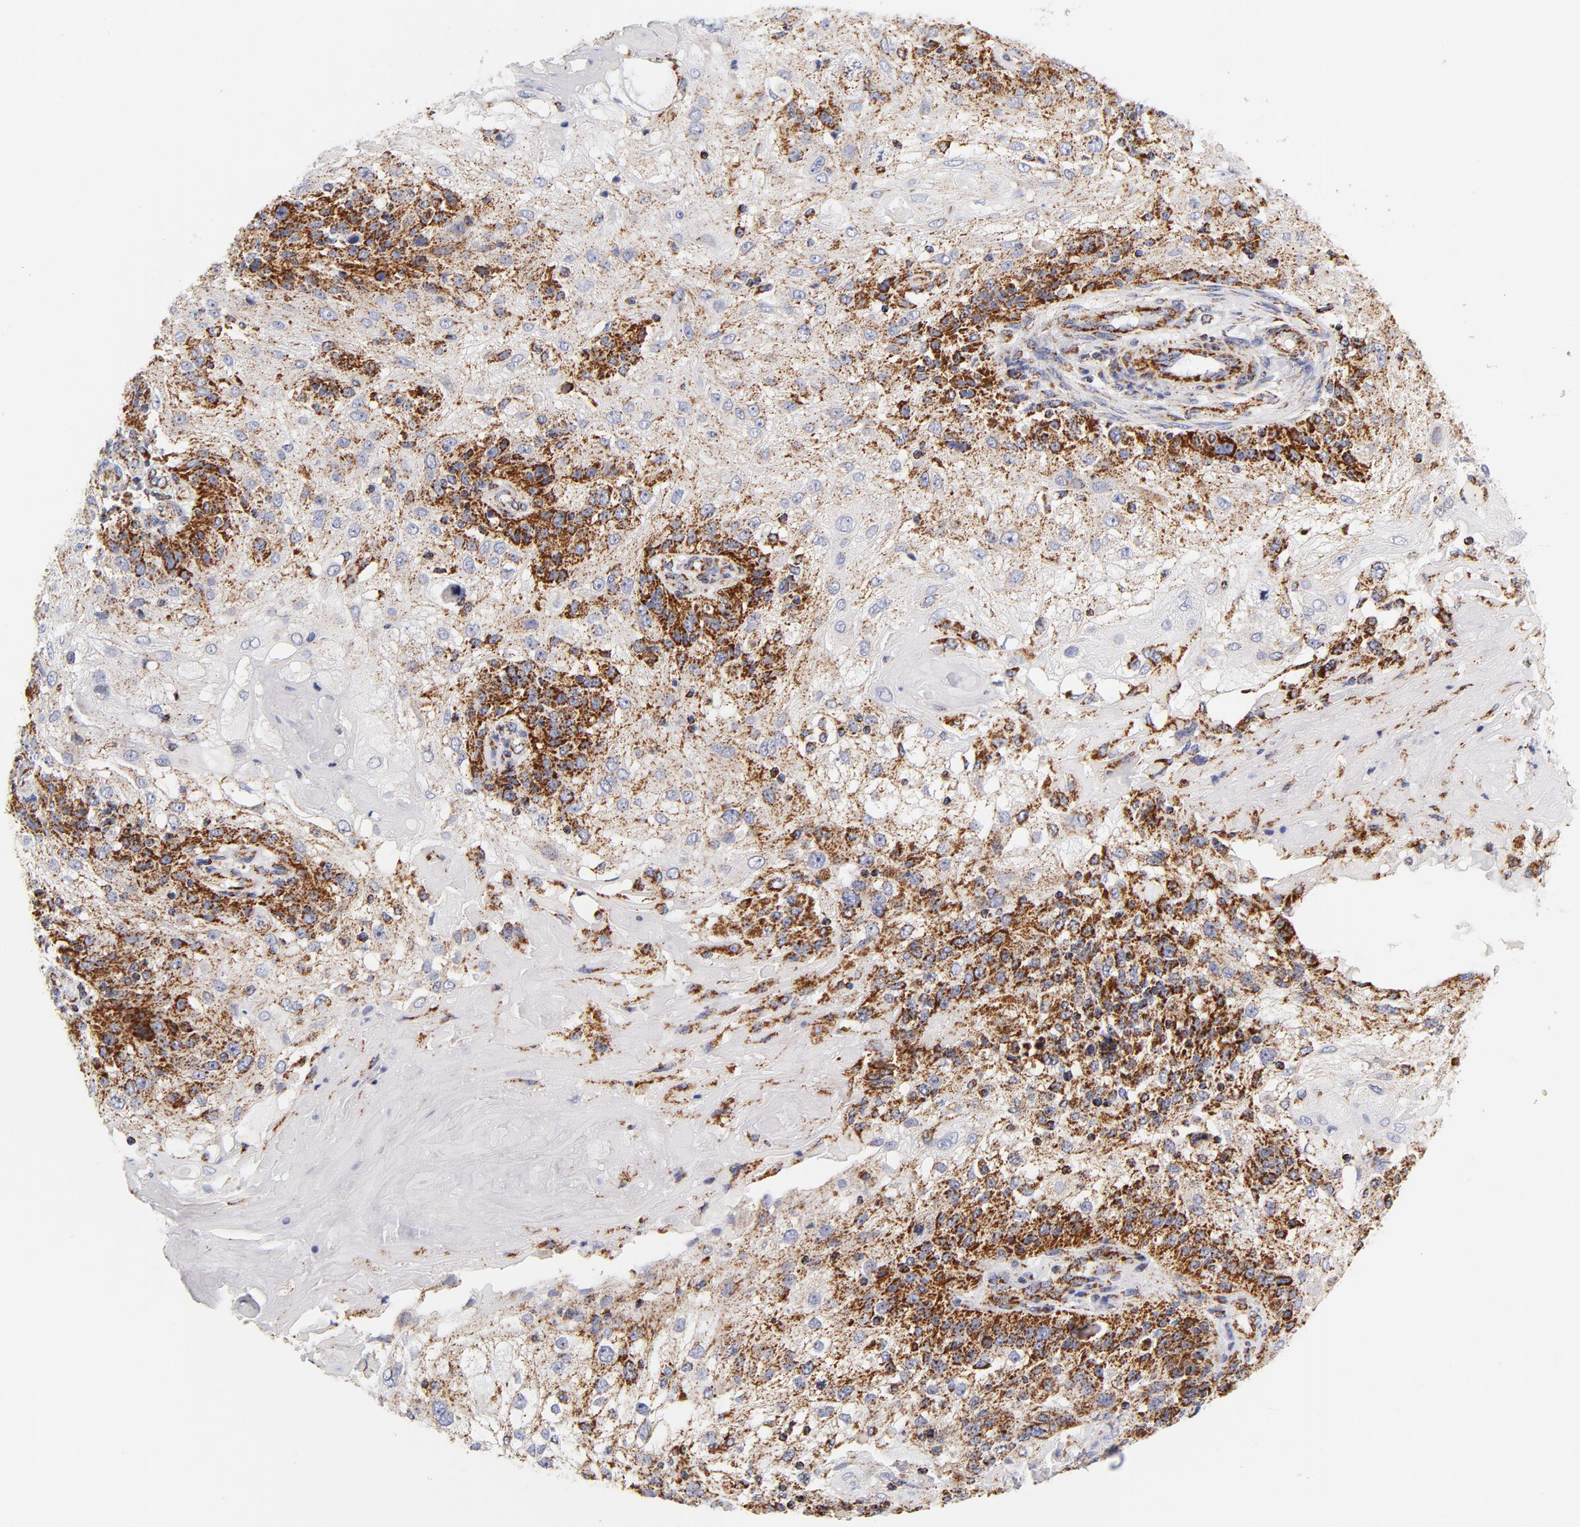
{"staining": {"intensity": "strong", "quantity": "25%-75%", "location": "cytoplasmic/membranous"}, "tissue": "skin cancer", "cell_type": "Tumor cells", "image_type": "cancer", "snomed": [{"axis": "morphology", "description": "Normal tissue, NOS"}, {"axis": "morphology", "description": "Squamous cell carcinoma, NOS"}, {"axis": "topography", "description": "Skin"}], "caption": "Protein staining by immunohistochemistry exhibits strong cytoplasmic/membranous expression in approximately 25%-75% of tumor cells in skin cancer (squamous cell carcinoma). The protein of interest is shown in brown color, while the nuclei are stained blue.", "gene": "ECHS1", "patient": {"sex": "female", "age": 83}}